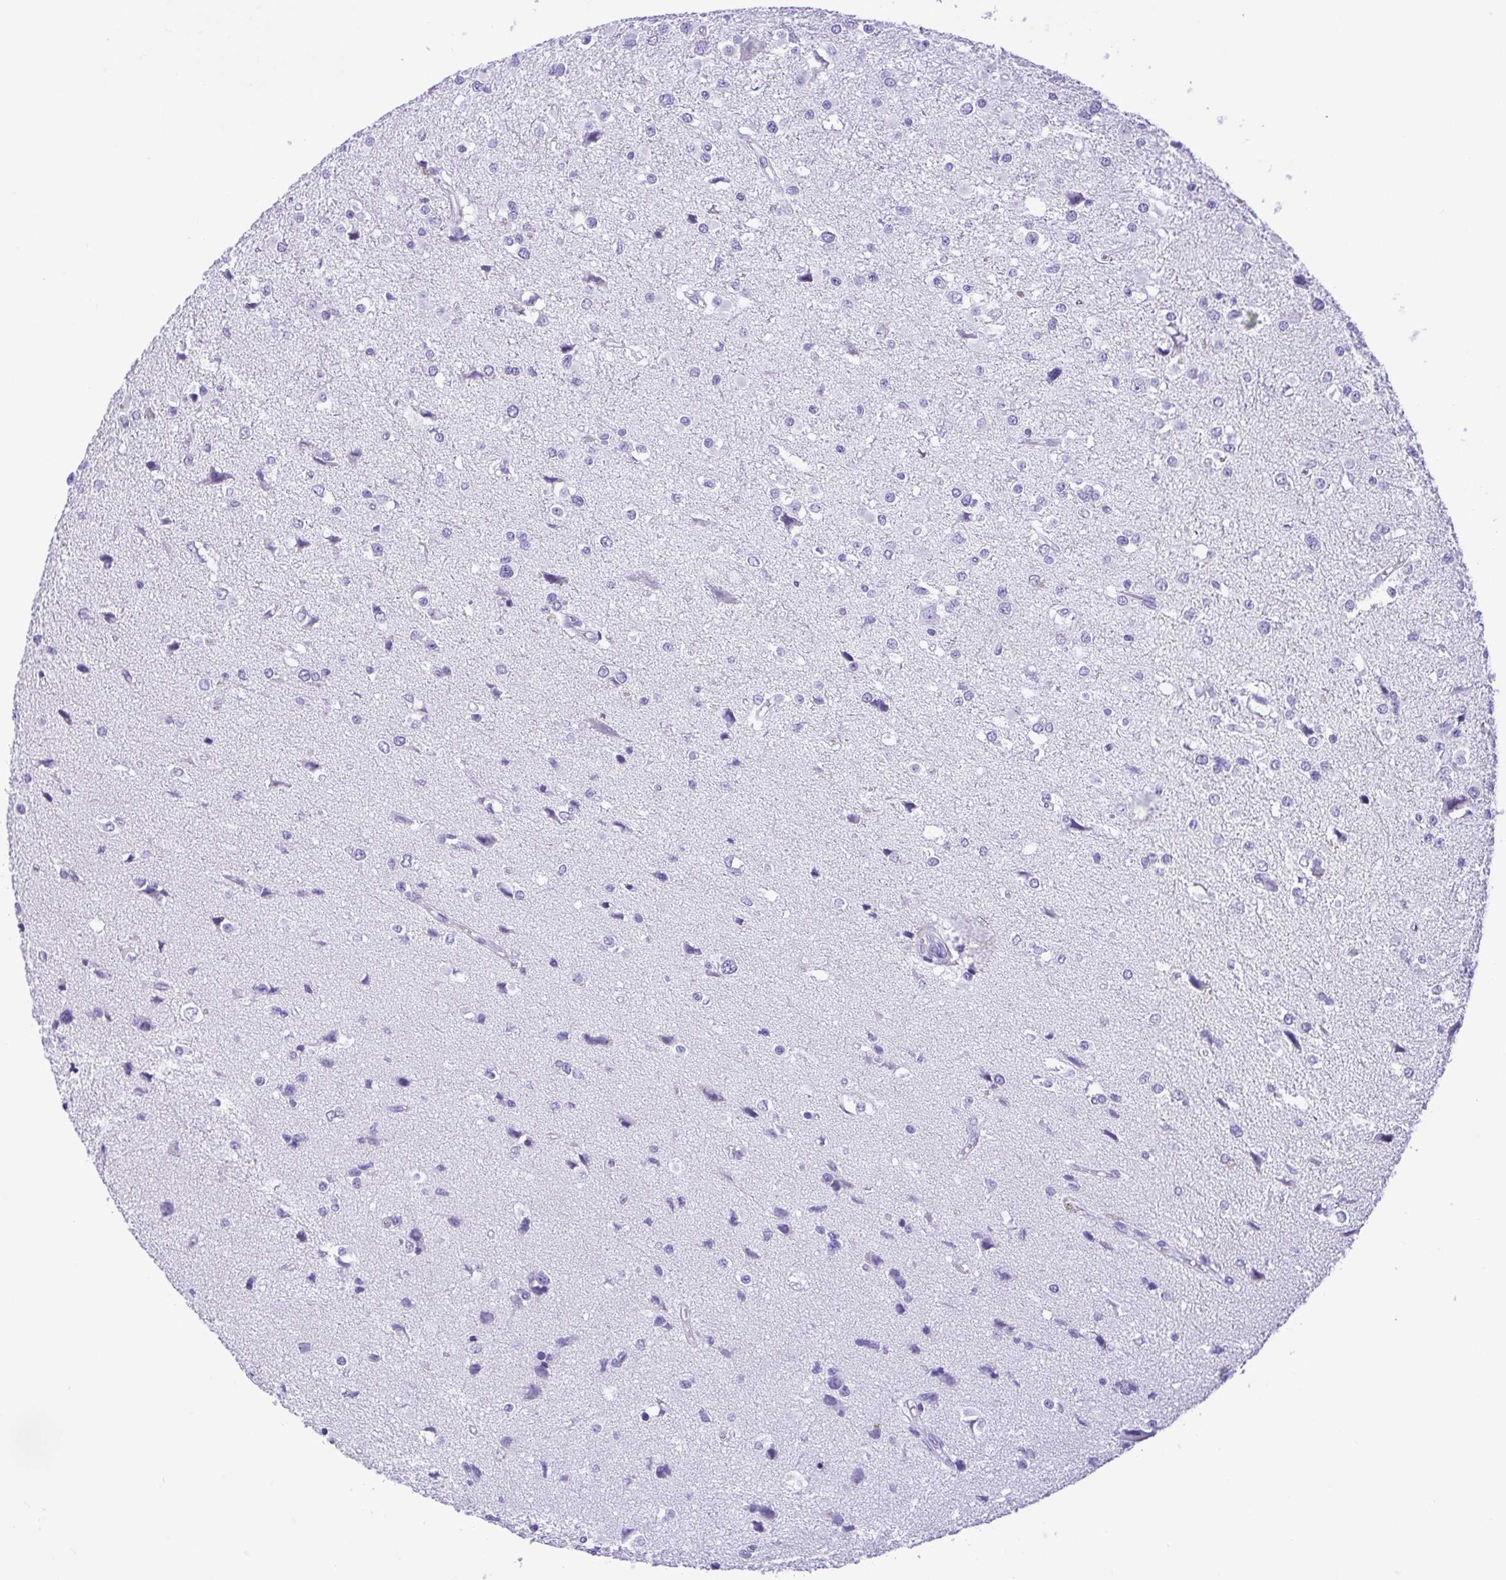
{"staining": {"intensity": "negative", "quantity": "none", "location": "none"}, "tissue": "glioma", "cell_type": "Tumor cells", "image_type": "cancer", "snomed": [{"axis": "morphology", "description": "Glioma, malignant, High grade"}, {"axis": "topography", "description": "Brain"}], "caption": "DAB immunohistochemical staining of glioma exhibits no significant staining in tumor cells. Brightfield microscopy of immunohistochemistry (IHC) stained with DAB (brown) and hematoxylin (blue), captured at high magnification.", "gene": "CDSN", "patient": {"sex": "male", "age": 54}}